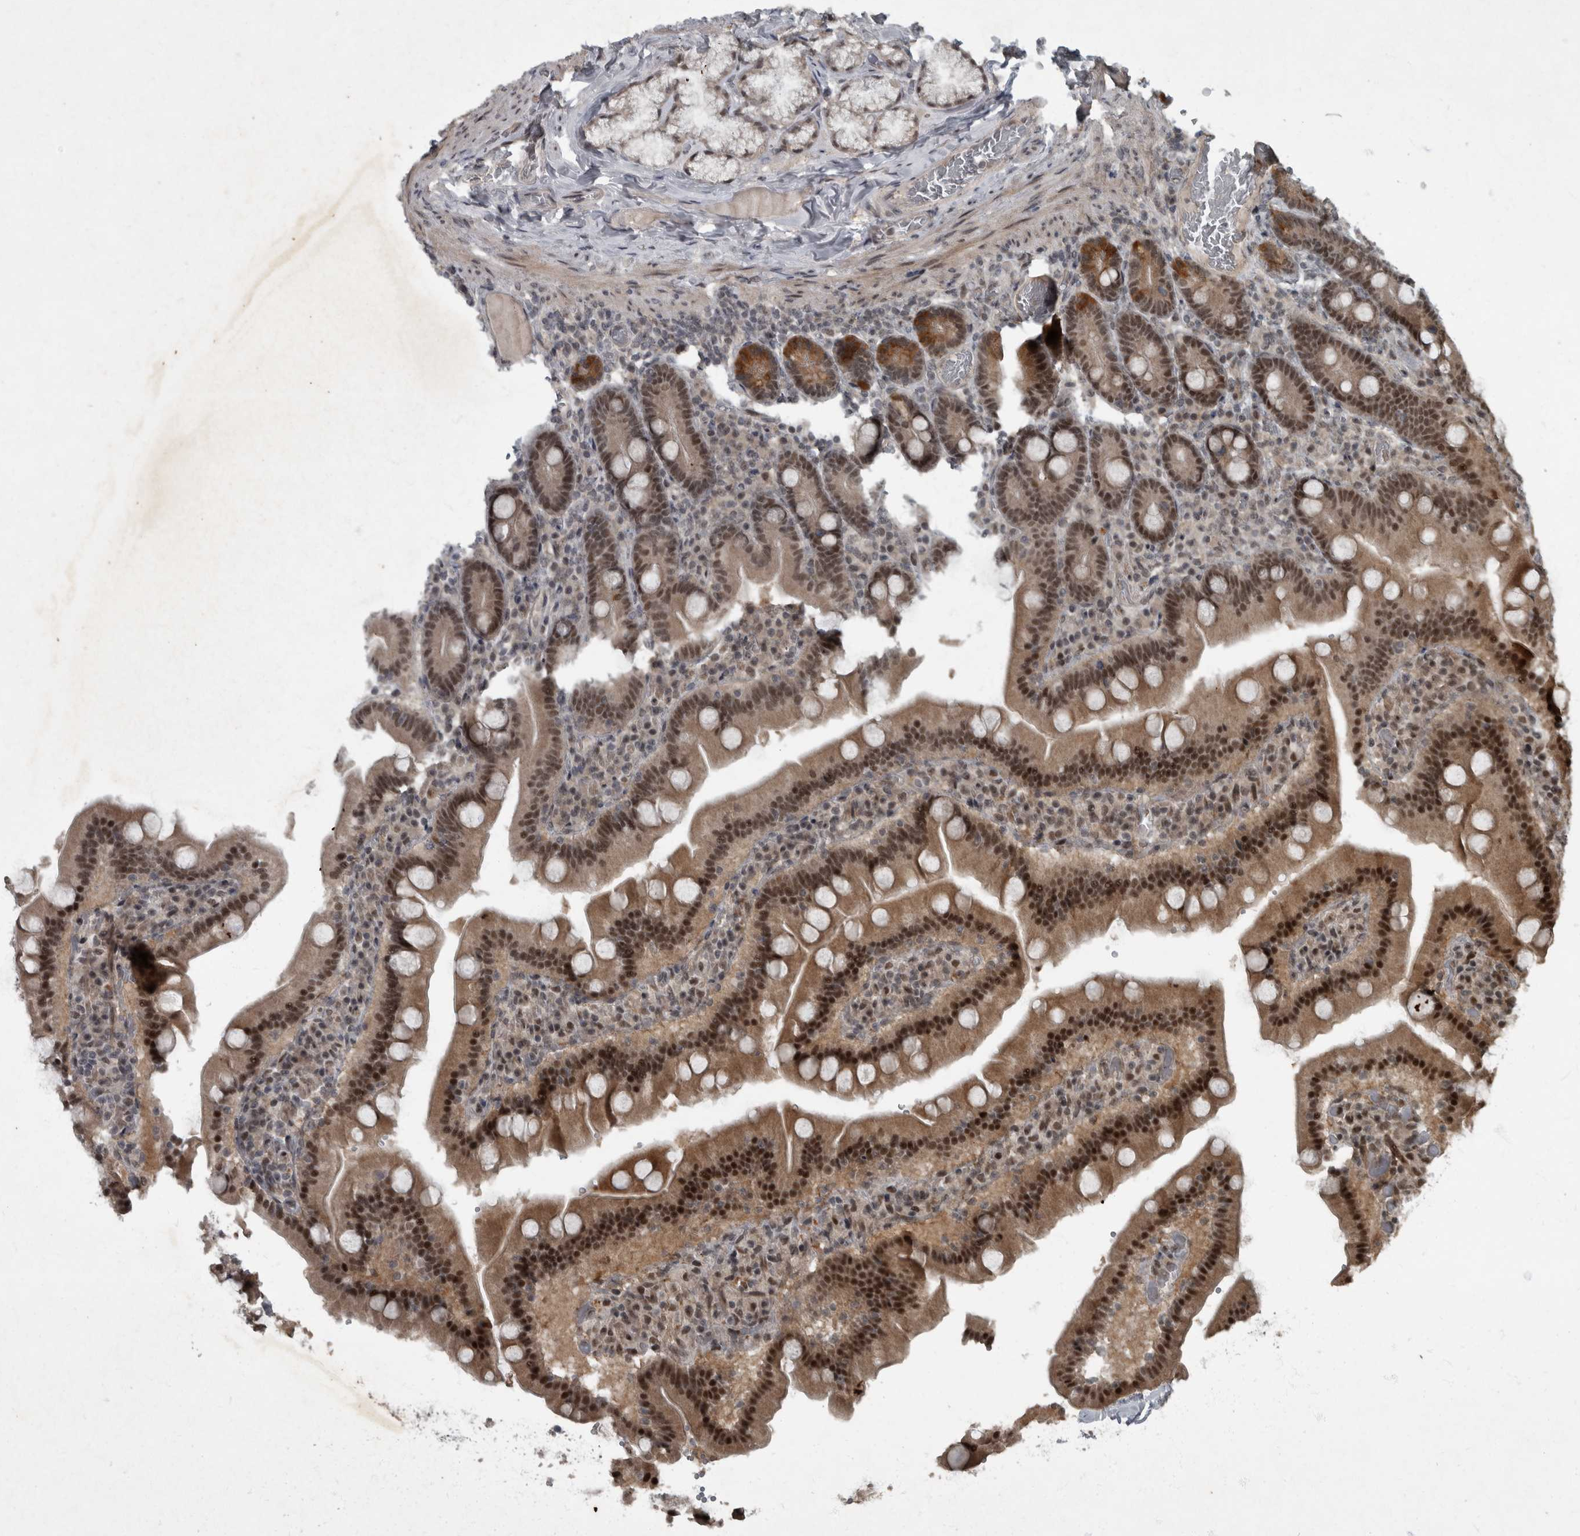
{"staining": {"intensity": "strong", "quantity": ">75%", "location": "cytoplasmic/membranous,nuclear"}, "tissue": "duodenum", "cell_type": "Glandular cells", "image_type": "normal", "snomed": [{"axis": "morphology", "description": "Normal tissue, NOS"}, {"axis": "topography", "description": "Duodenum"}], "caption": "A high-resolution image shows immunohistochemistry staining of benign duodenum, which reveals strong cytoplasmic/membranous,nuclear positivity in approximately >75% of glandular cells. The protein is stained brown, and the nuclei are stained in blue (DAB (3,3'-diaminobenzidine) IHC with brightfield microscopy, high magnification).", "gene": "WDR33", "patient": {"sex": "female", "age": 62}}